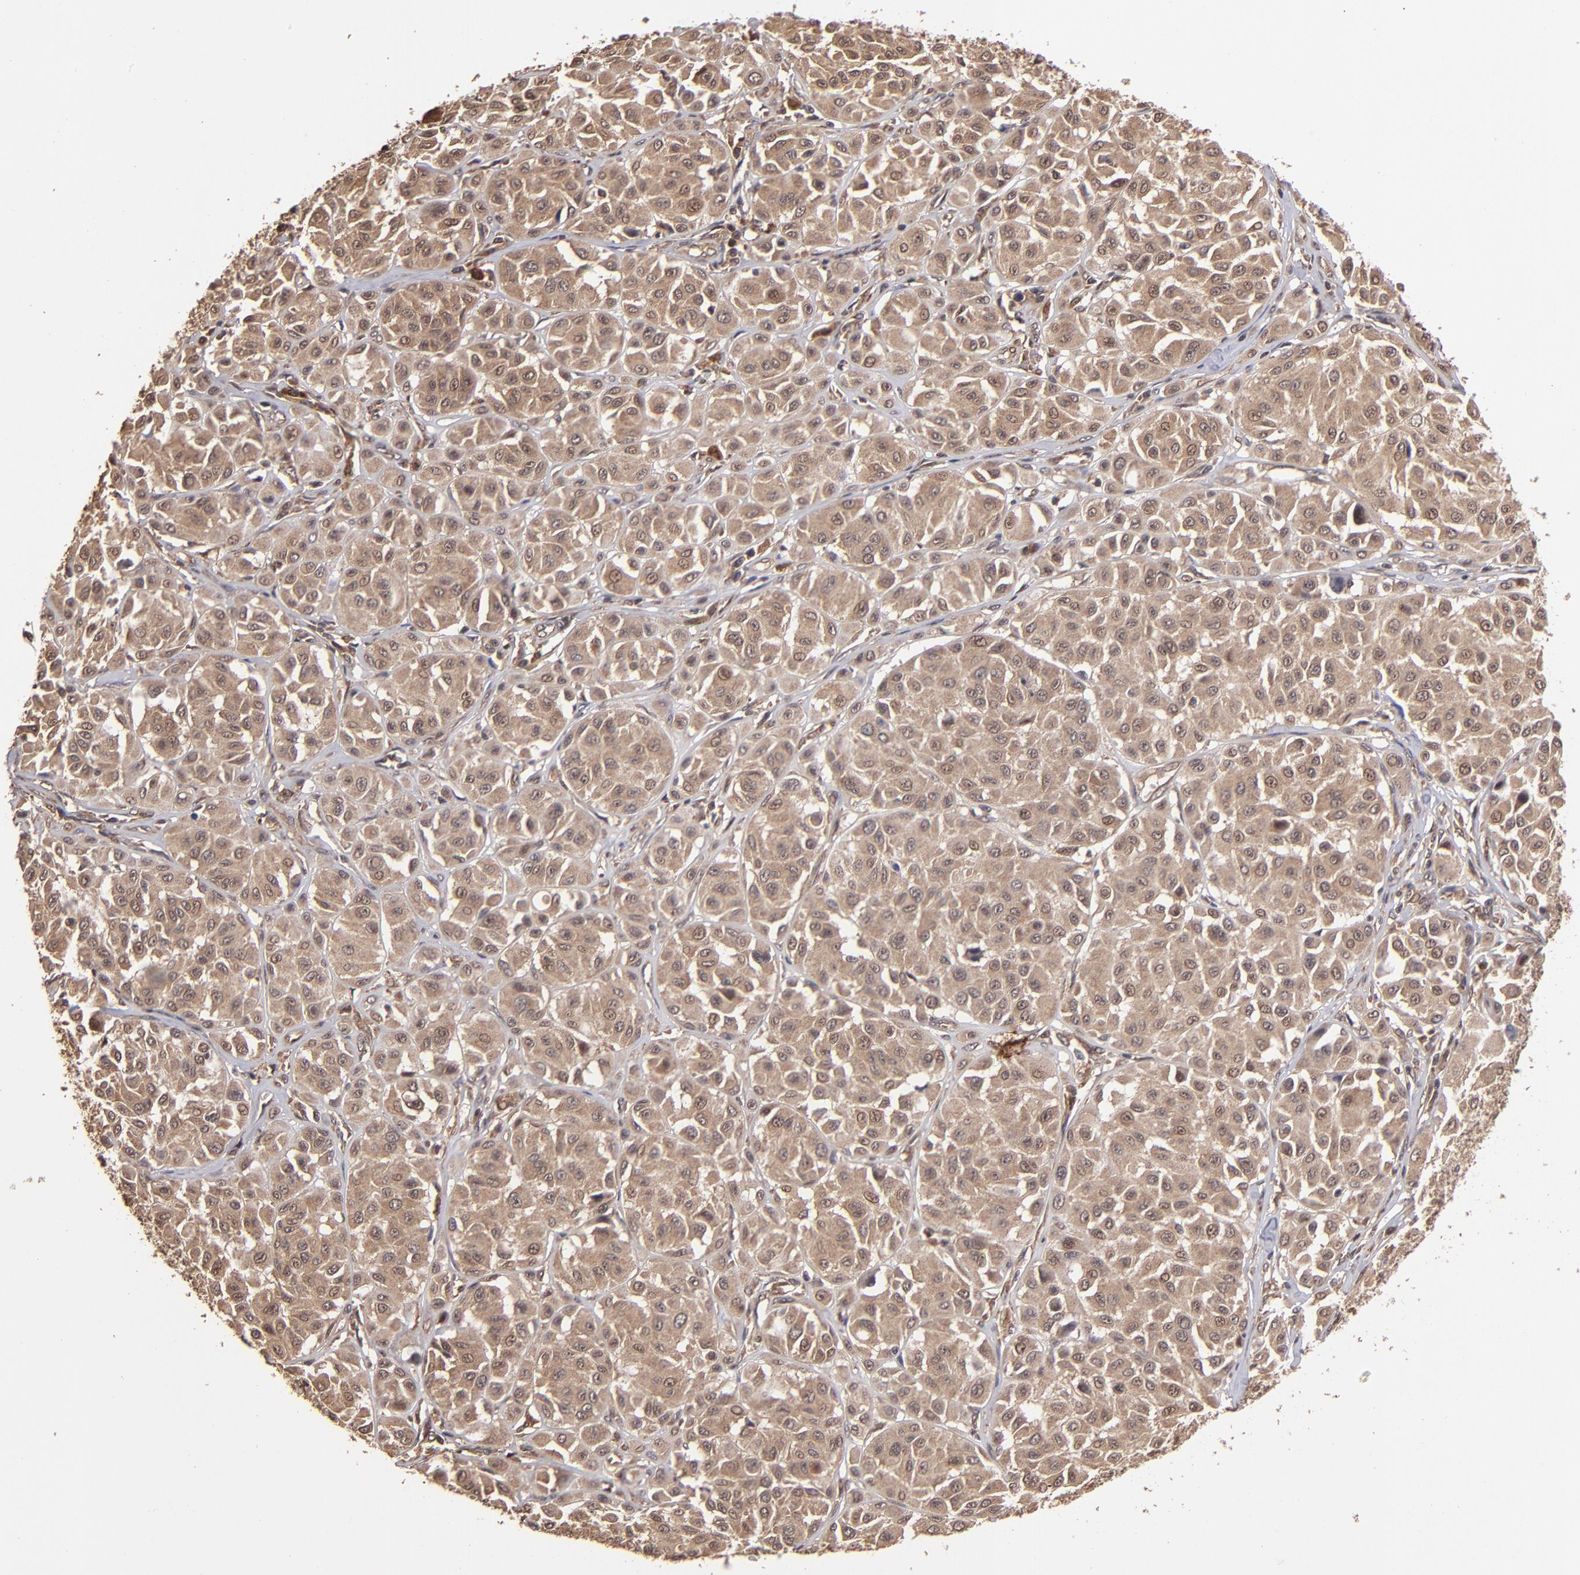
{"staining": {"intensity": "moderate", "quantity": ">75%", "location": "cytoplasmic/membranous"}, "tissue": "melanoma", "cell_type": "Tumor cells", "image_type": "cancer", "snomed": [{"axis": "morphology", "description": "Malignant melanoma, Metastatic site"}, {"axis": "topography", "description": "Soft tissue"}], "caption": "Protein expression analysis of human malignant melanoma (metastatic site) reveals moderate cytoplasmic/membranous staining in about >75% of tumor cells. (Stains: DAB in brown, nuclei in blue, Microscopy: brightfield microscopy at high magnification).", "gene": "NFE2L2", "patient": {"sex": "male", "age": 41}}